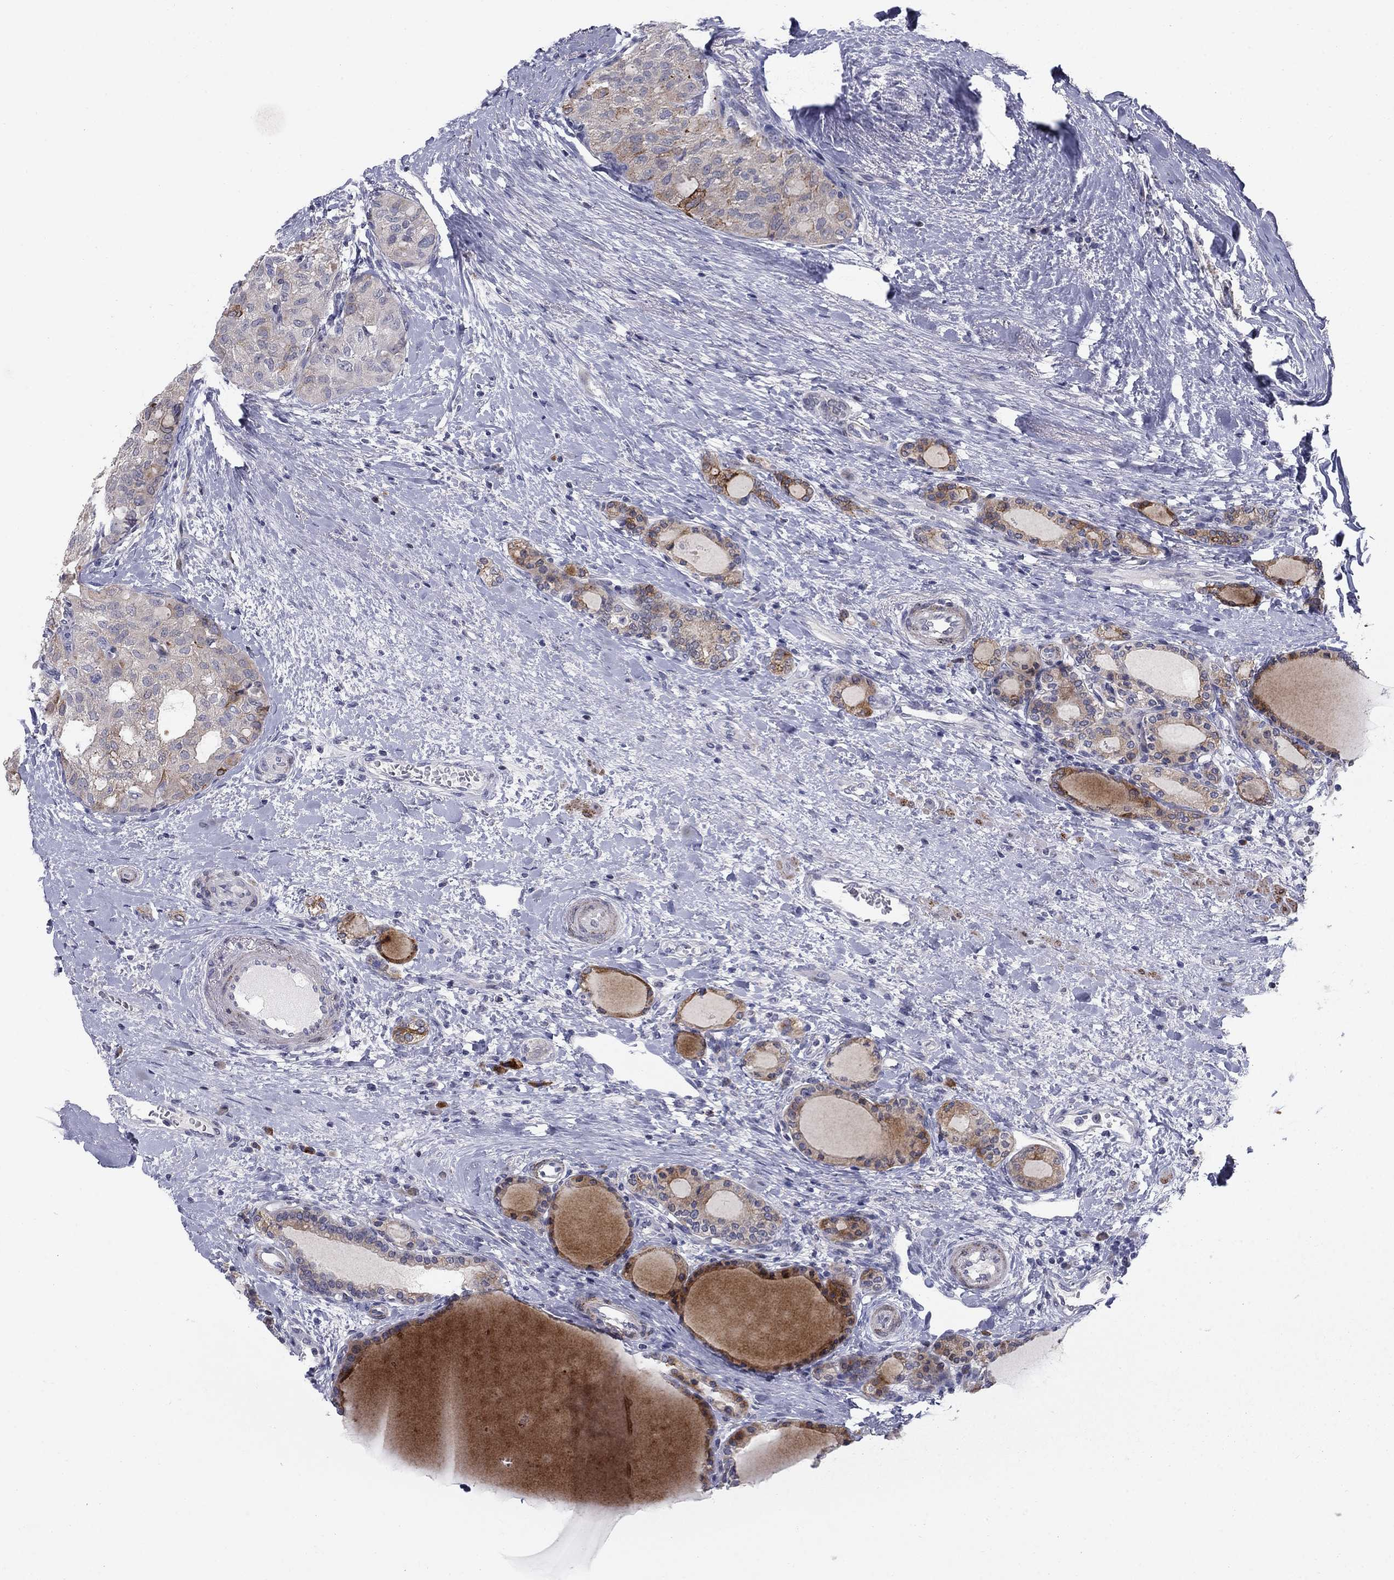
{"staining": {"intensity": "moderate", "quantity": "25%-75%", "location": "cytoplasmic/membranous"}, "tissue": "thyroid cancer", "cell_type": "Tumor cells", "image_type": "cancer", "snomed": [{"axis": "morphology", "description": "Follicular adenoma carcinoma, NOS"}, {"axis": "topography", "description": "Thyroid gland"}], "caption": "A medium amount of moderate cytoplasmic/membranous positivity is seen in approximately 25%-75% of tumor cells in follicular adenoma carcinoma (thyroid) tissue.", "gene": "NTRK2", "patient": {"sex": "male", "age": 75}}